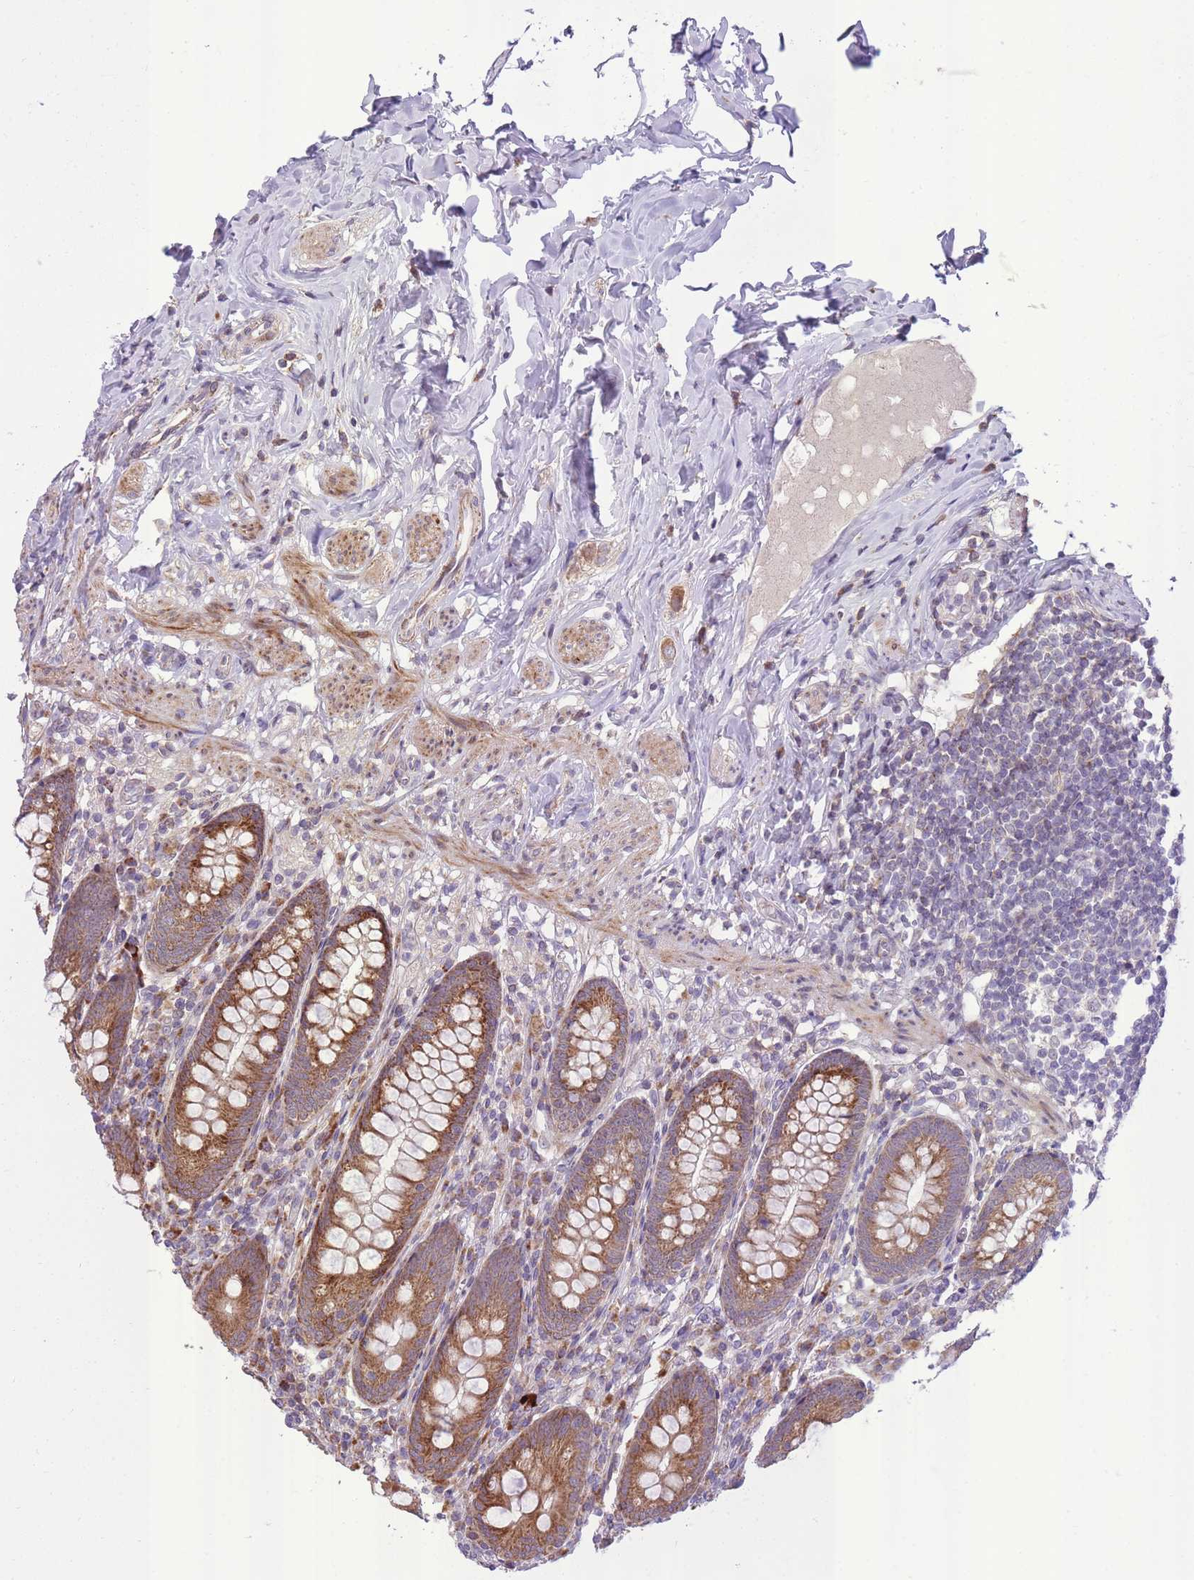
{"staining": {"intensity": "moderate", "quantity": ">75%", "location": "cytoplasmic/membranous"}, "tissue": "appendix", "cell_type": "Glandular cells", "image_type": "normal", "snomed": [{"axis": "morphology", "description": "Normal tissue, NOS"}, {"axis": "topography", "description": "Appendix"}], "caption": "Immunohistochemical staining of benign appendix shows >75% levels of moderate cytoplasmic/membranous protein expression in approximately >75% of glandular cells. The protein of interest is stained brown, and the nuclei are stained in blue (DAB (3,3'-diaminobenzidine) IHC with brightfield microscopy, high magnification).", "gene": "SLC4A4", "patient": {"sex": "male", "age": 55}}